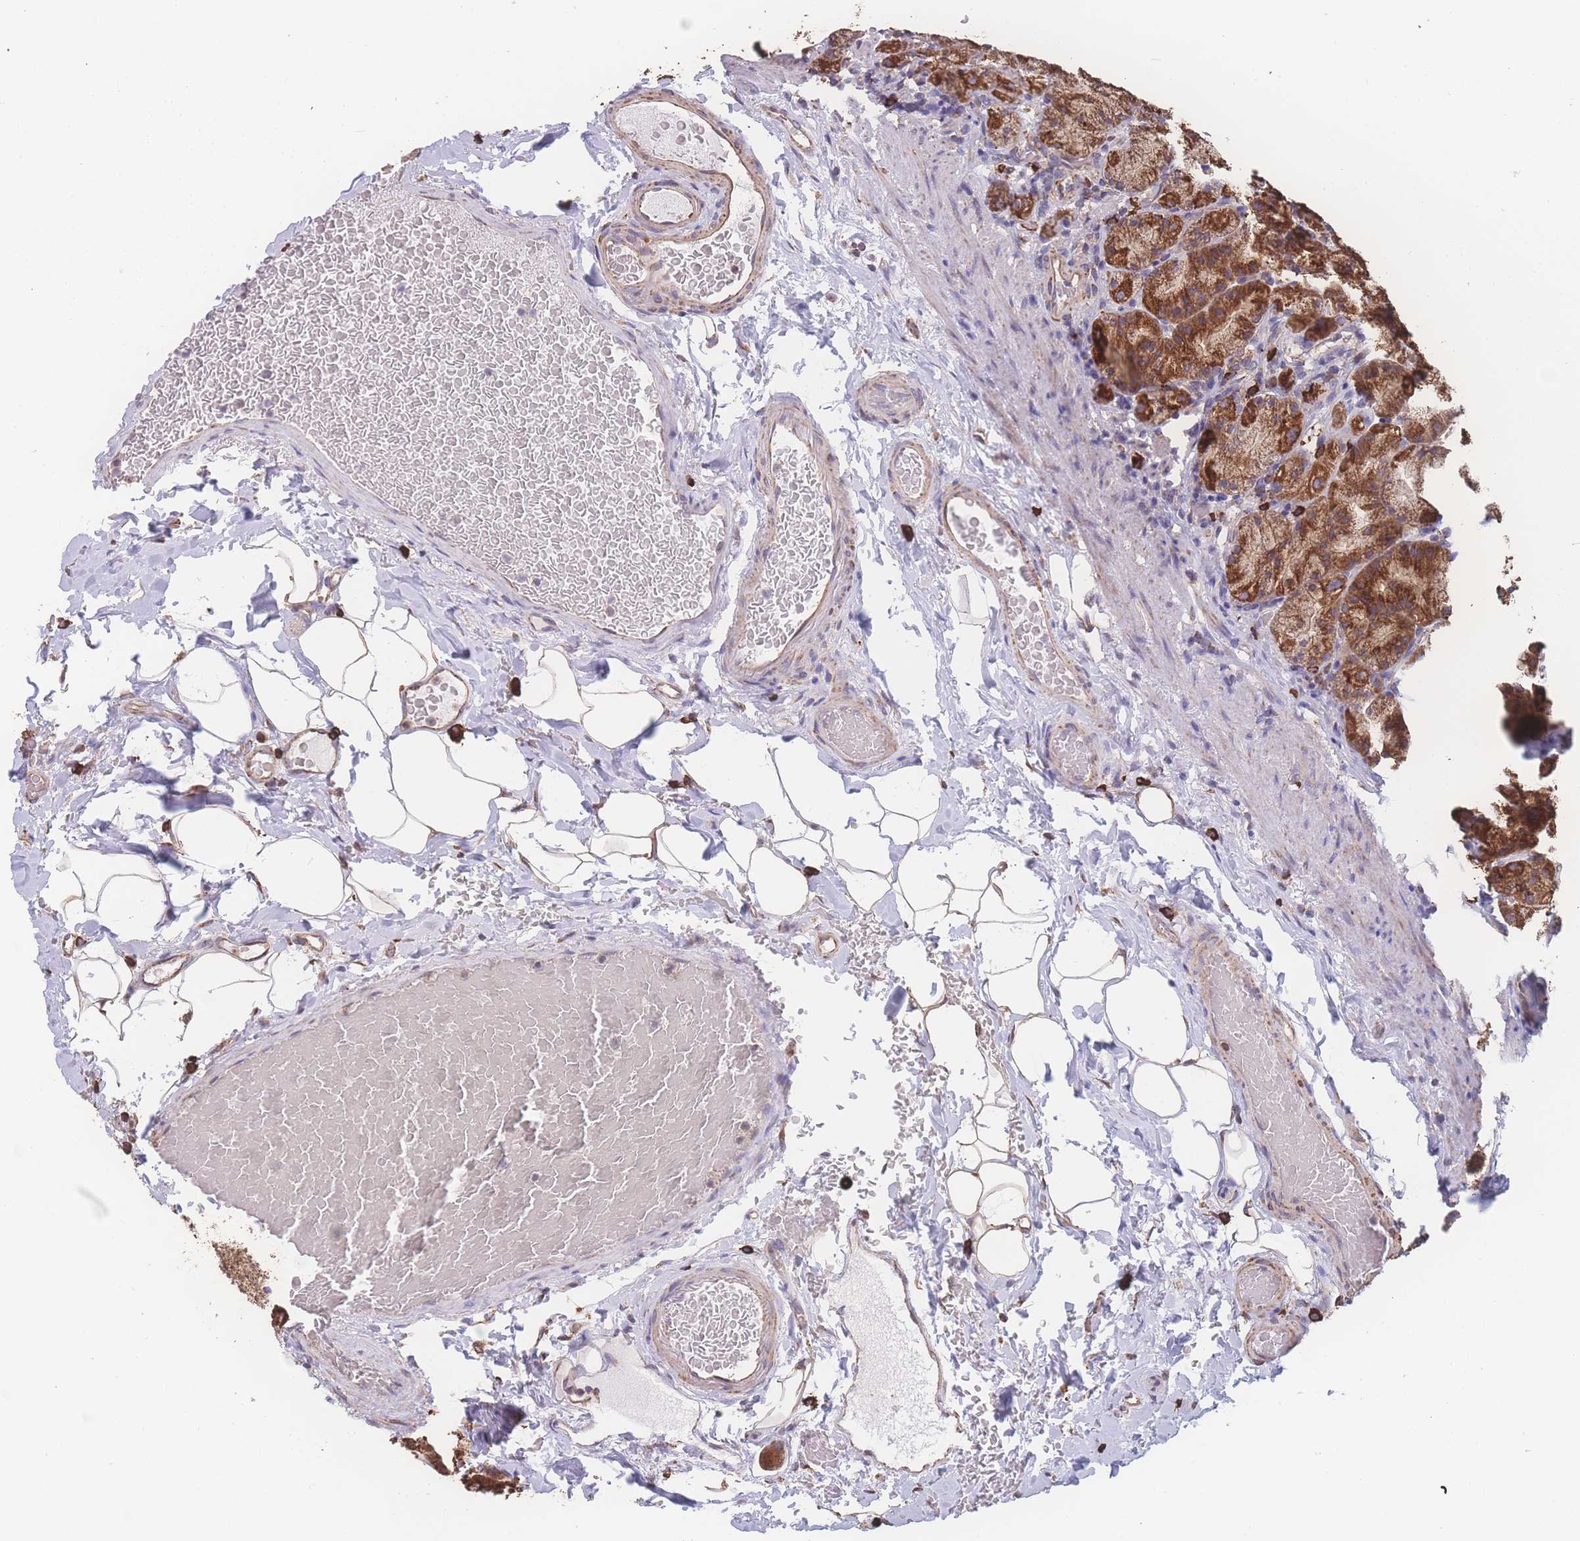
{"staining": {"intensity": "strong", "quantity": ">75%", "location": "cytoplasmic/membranous"}, "tissue": "stomach", "cell_type": "Glandular cells", "image_type": "normal", "snomed": [{"axis": "morphology", "description": "Normal tissue, NOS"}, {"axis": "topography", "description": "Stomach, upper"}, {"axis": "topography", "description": "Stomach"}], "caption": "Glandular cells reveal strong cytoplasmic/membranous expression in about >75% of cells in normal stomach. (brown staining indicates protein expression, while blue staining denotes nuclei).", "gene": "SGSM3", "patient": {"sex": "male", "age": 68}}